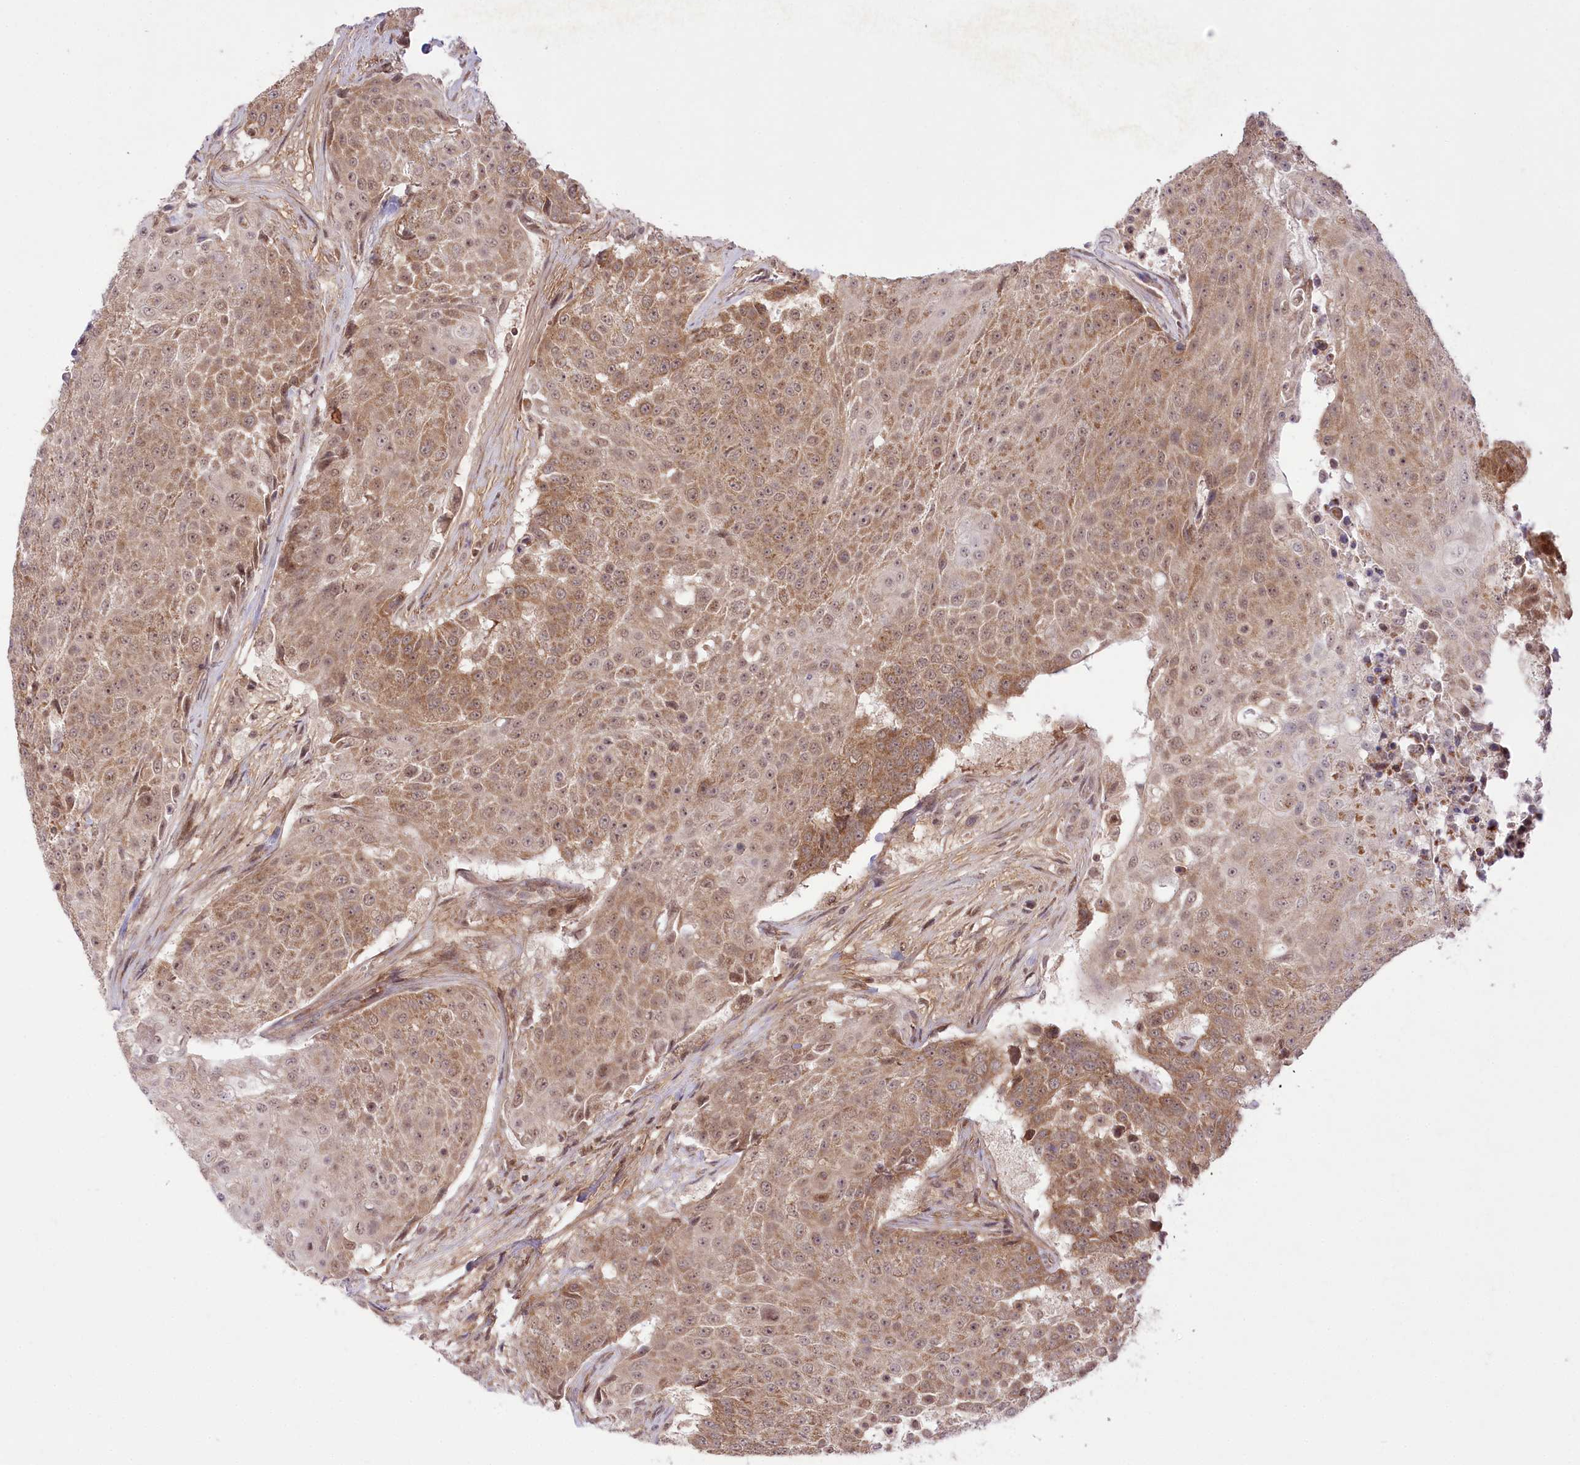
{"staining": {"intensity": "moderate", "quantity": ">75%", "location": "cytoplasmic/membranous"}, "tissue": "urothelial cancer", "cell_type": "Tumor cells", "image_type": "cancer", "snomed": [{"axis": "morphology", "description": "Urothelial carcinoma, High grade"}, {"axis": "topography", "description": "Urinary bladder"}], "caption": "IHC photomicrograph of human urothelial cancer stained for a protein (brown), which displays medium levels of moderate cytoplasmic/membranous positivity in approximately >75% of tumor cells.", "gene": "ZMAT2", "patient": {"sex": "female", "age": 63}}